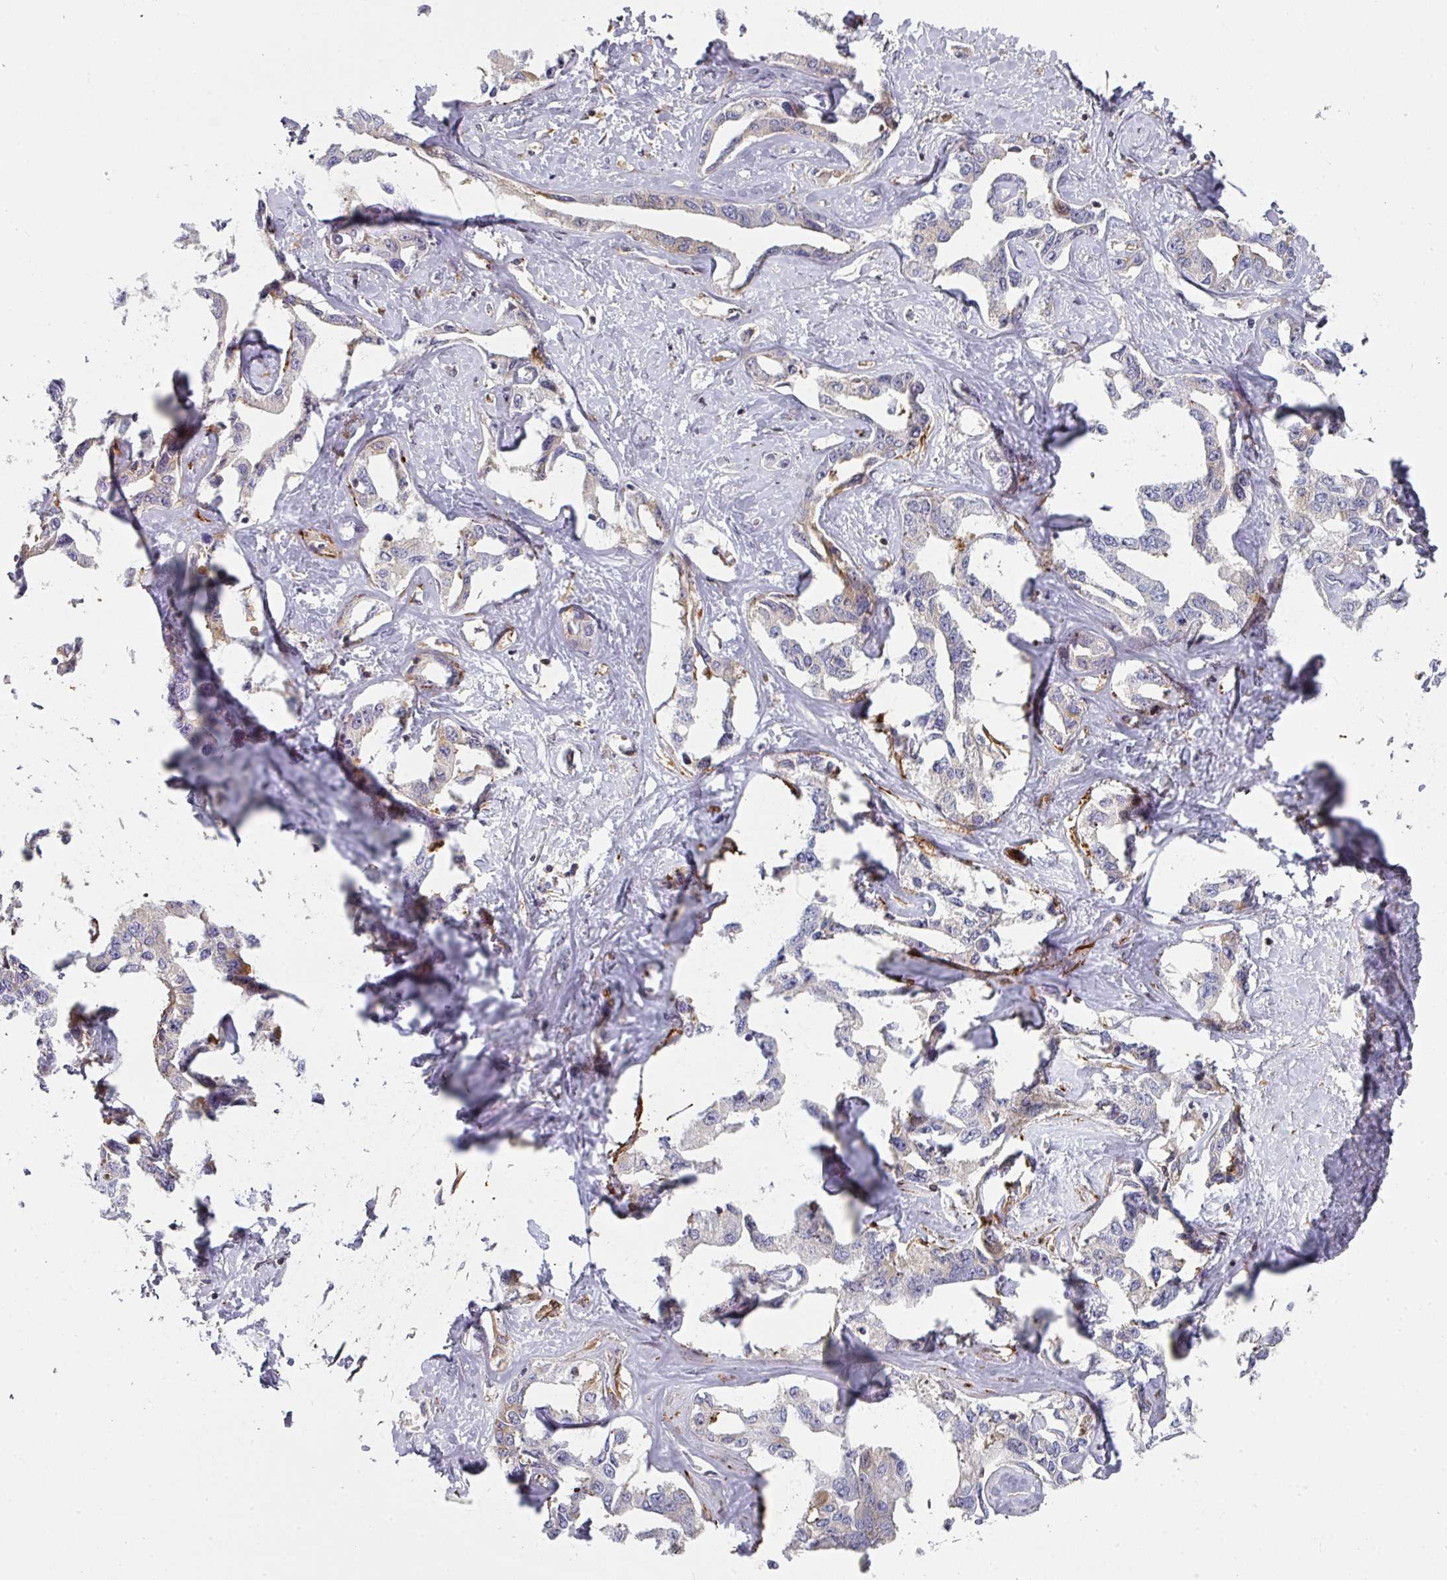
{"staining": {"intensity": "negative", "quantity": "none", "location": "none"}, "tissue": "liver cancer", "cell_type": "Tumor cells", "image_type": "cancer", "snomed": [{"axis": "morphology", "description": "Cholangiocarcinoma"}, {"axis": "topography", "description": "Liver"}], "caption": "Immunohistochemical staining of liver cancer exhibits no significant staining in tumor cells.", "gene": "BEND5", "patient": {"sex": "male", "age": 59}}